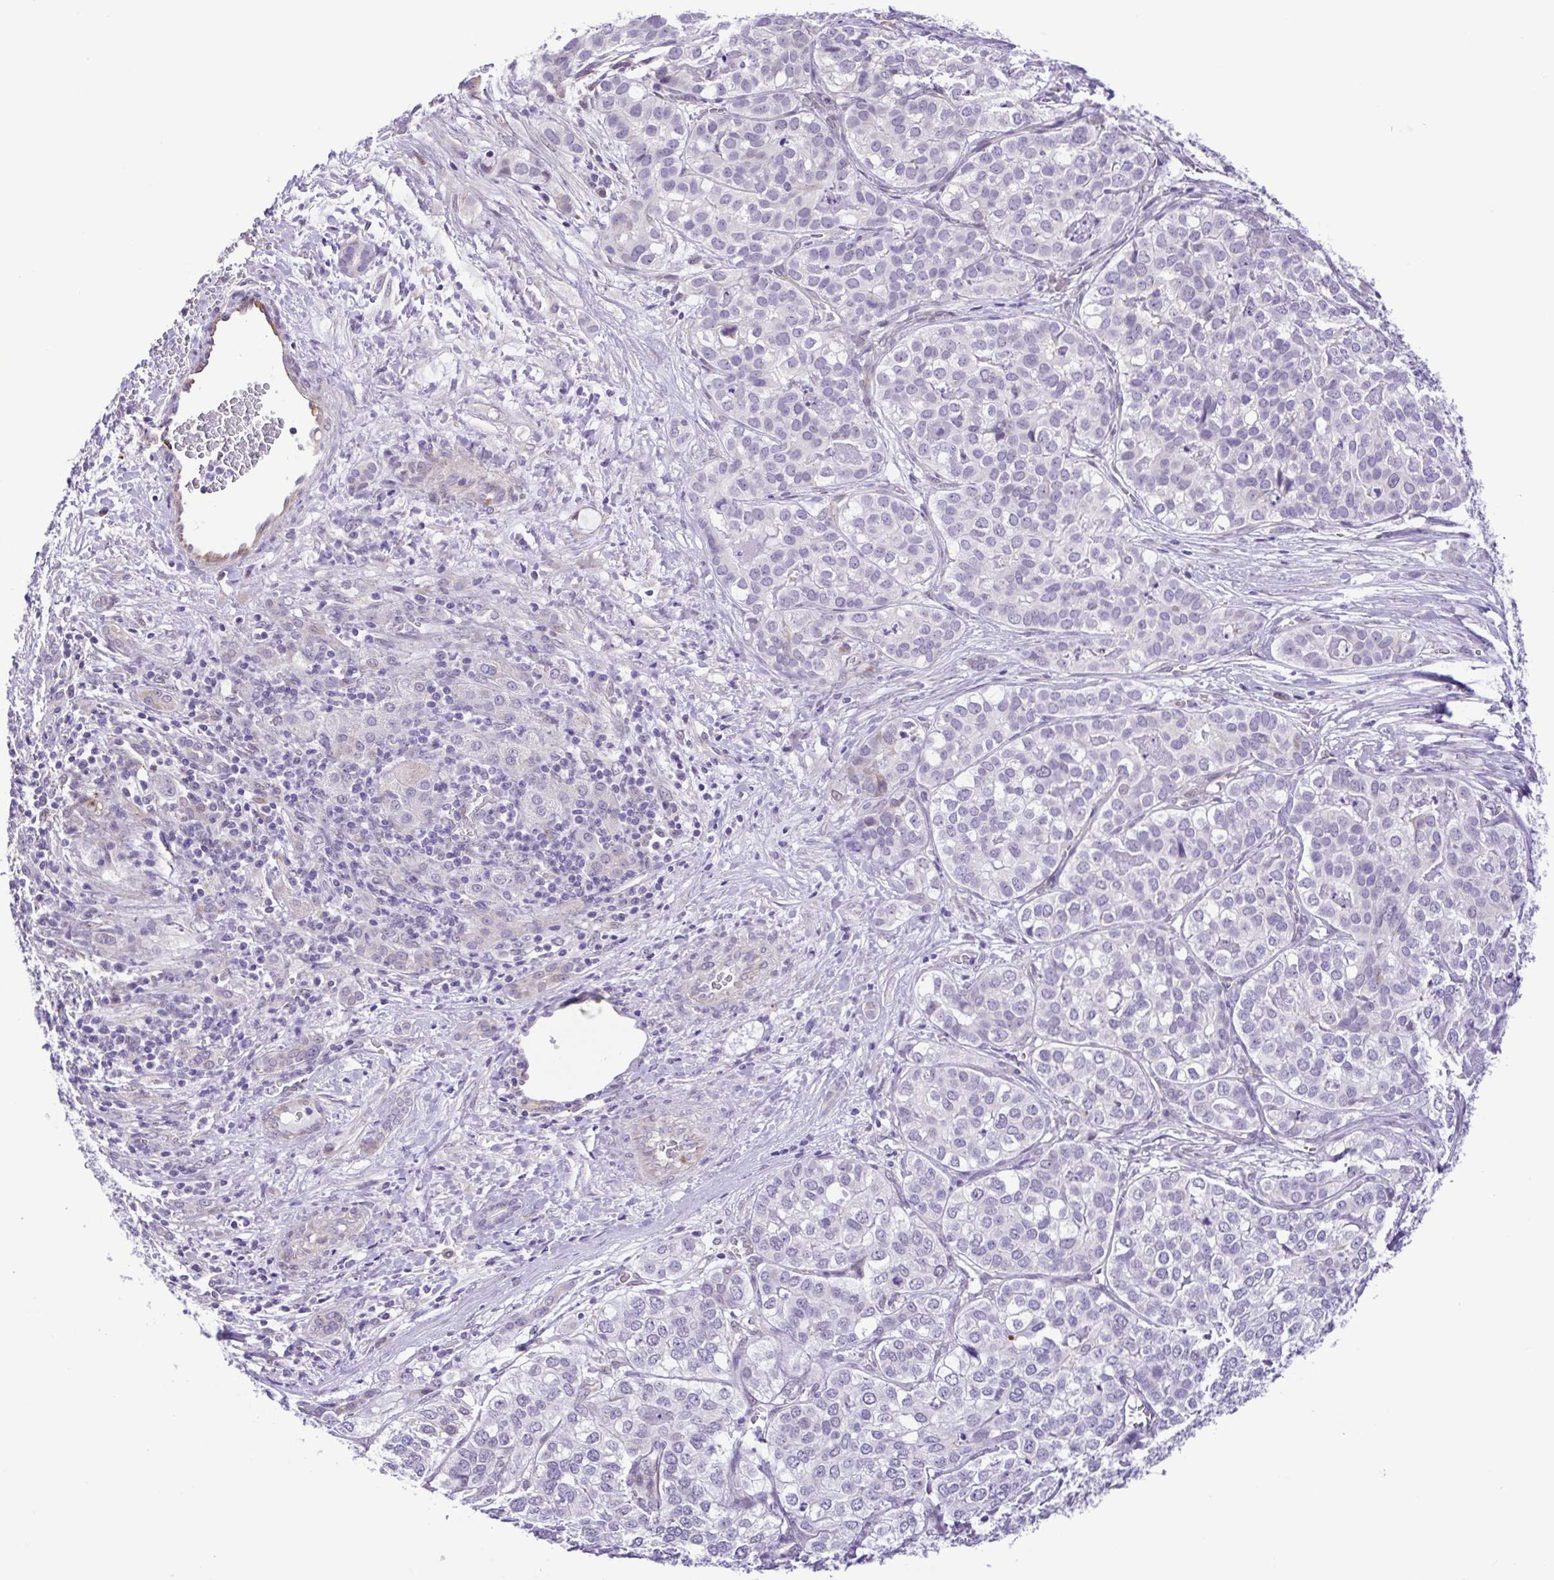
{"staining": {"intensity": "negative", "quantity": "none", "location": "none"}, "tissue": "liver cancer", "cell_type": "Tumor cells", "image_type": "cancer", "snomed": [{"axis": "morphology", "description": "Cholangiocarcinoma"}, {"axis": "topography", "description": "Liver"}], "caption": "This is an IHC micrograph of liver cholangiocarcinoma. There is no staining in tumor cells.", "gene": "DCLK2", "patient": {"sex": "male", "age": 56}}